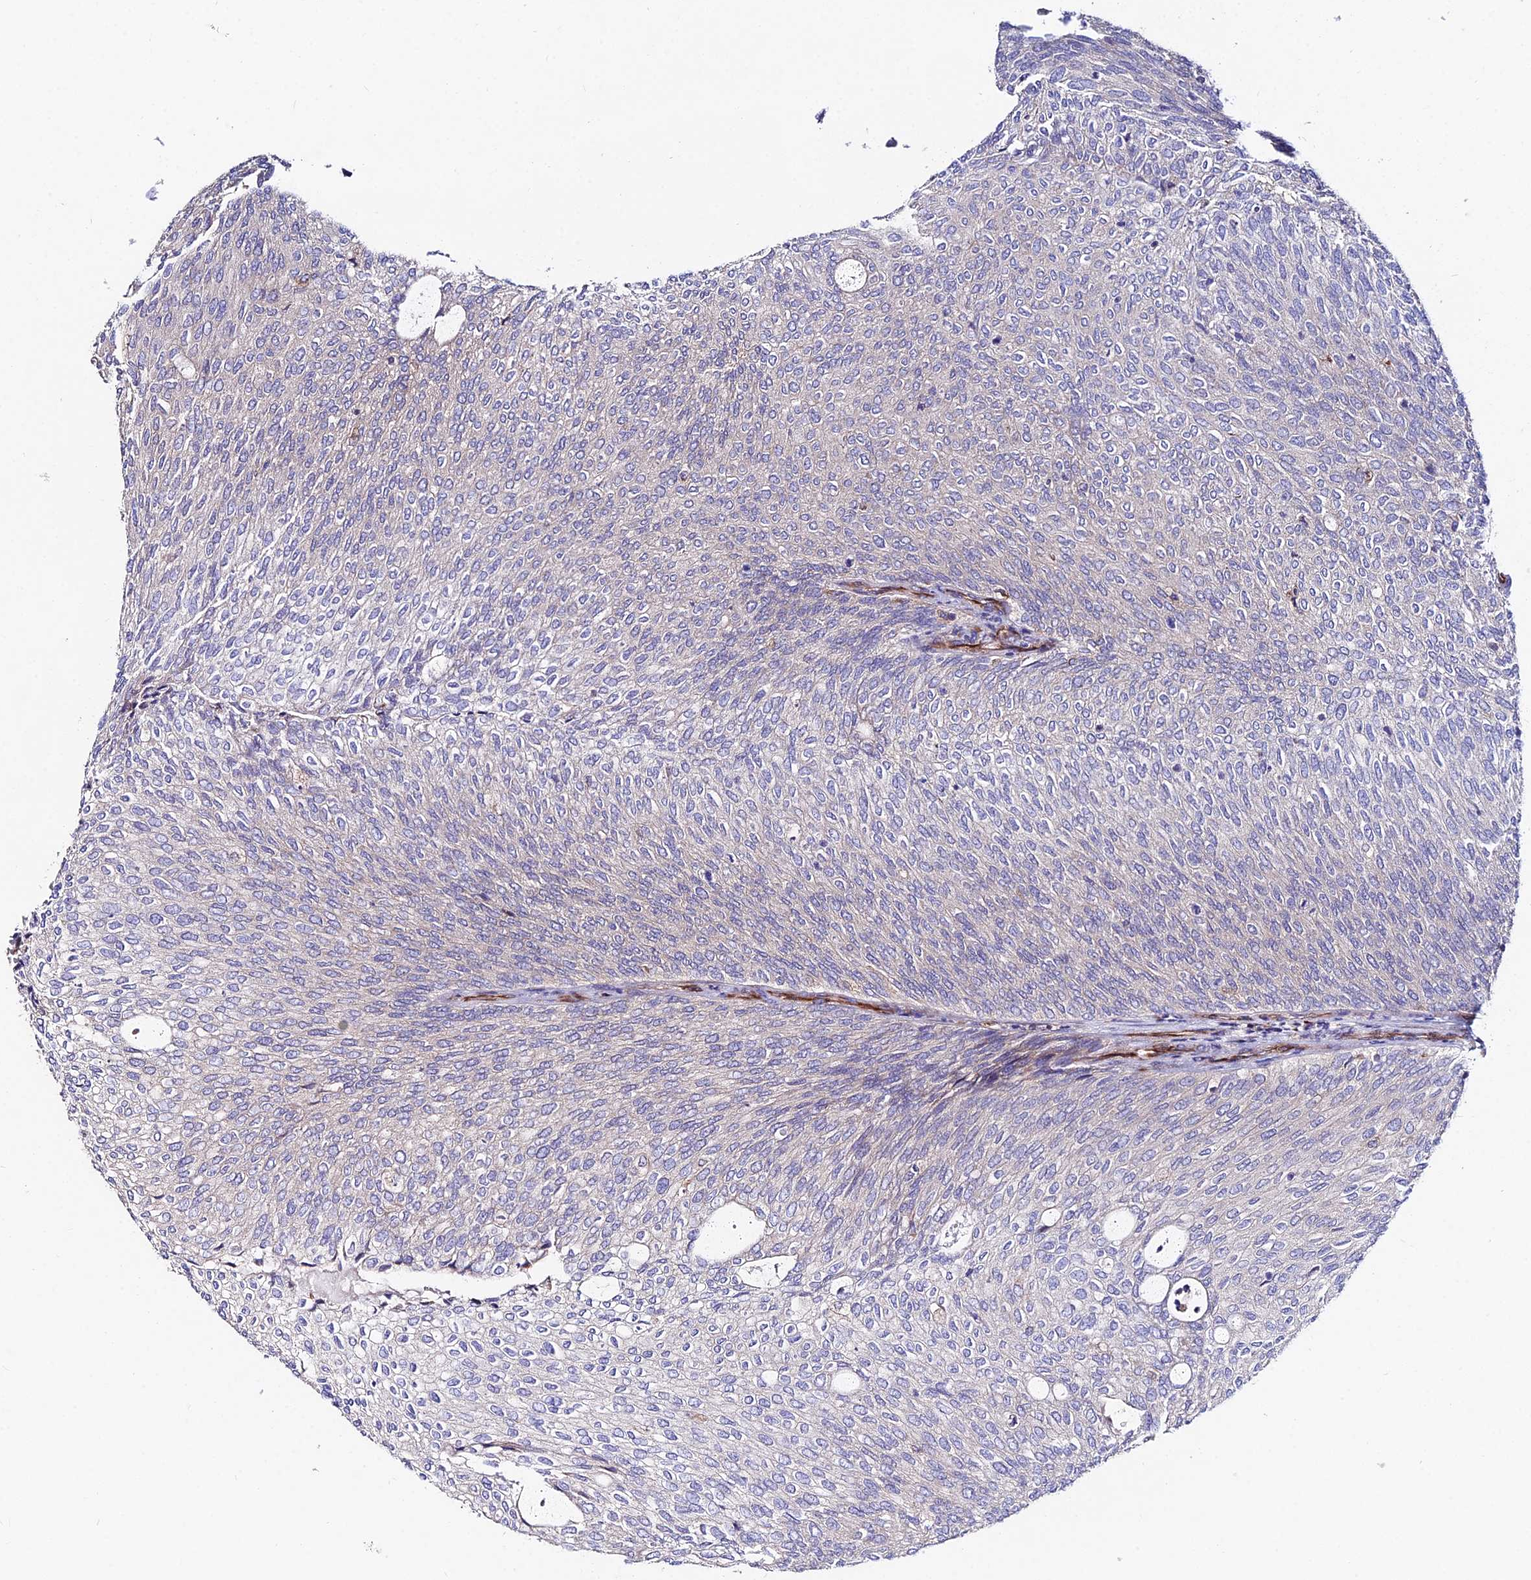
{"staining": {"intensity": "negative", "quantity": "none", "location": "none"}, "tissue": "urothelial cancer", "cell_type": "Tumor cells", "image_type": "cancer", "snomed": [{"axis": "morphology", "description": "Urothelial carcinoma, Low grade"}, {"axis": "topography", "description": "Urinary bladder"}], "caption": "Tumor cells show no significant positivity in urothelial cancer.", "gene": "EIF3K", "patient": {"sex": "female", "age": 79}}